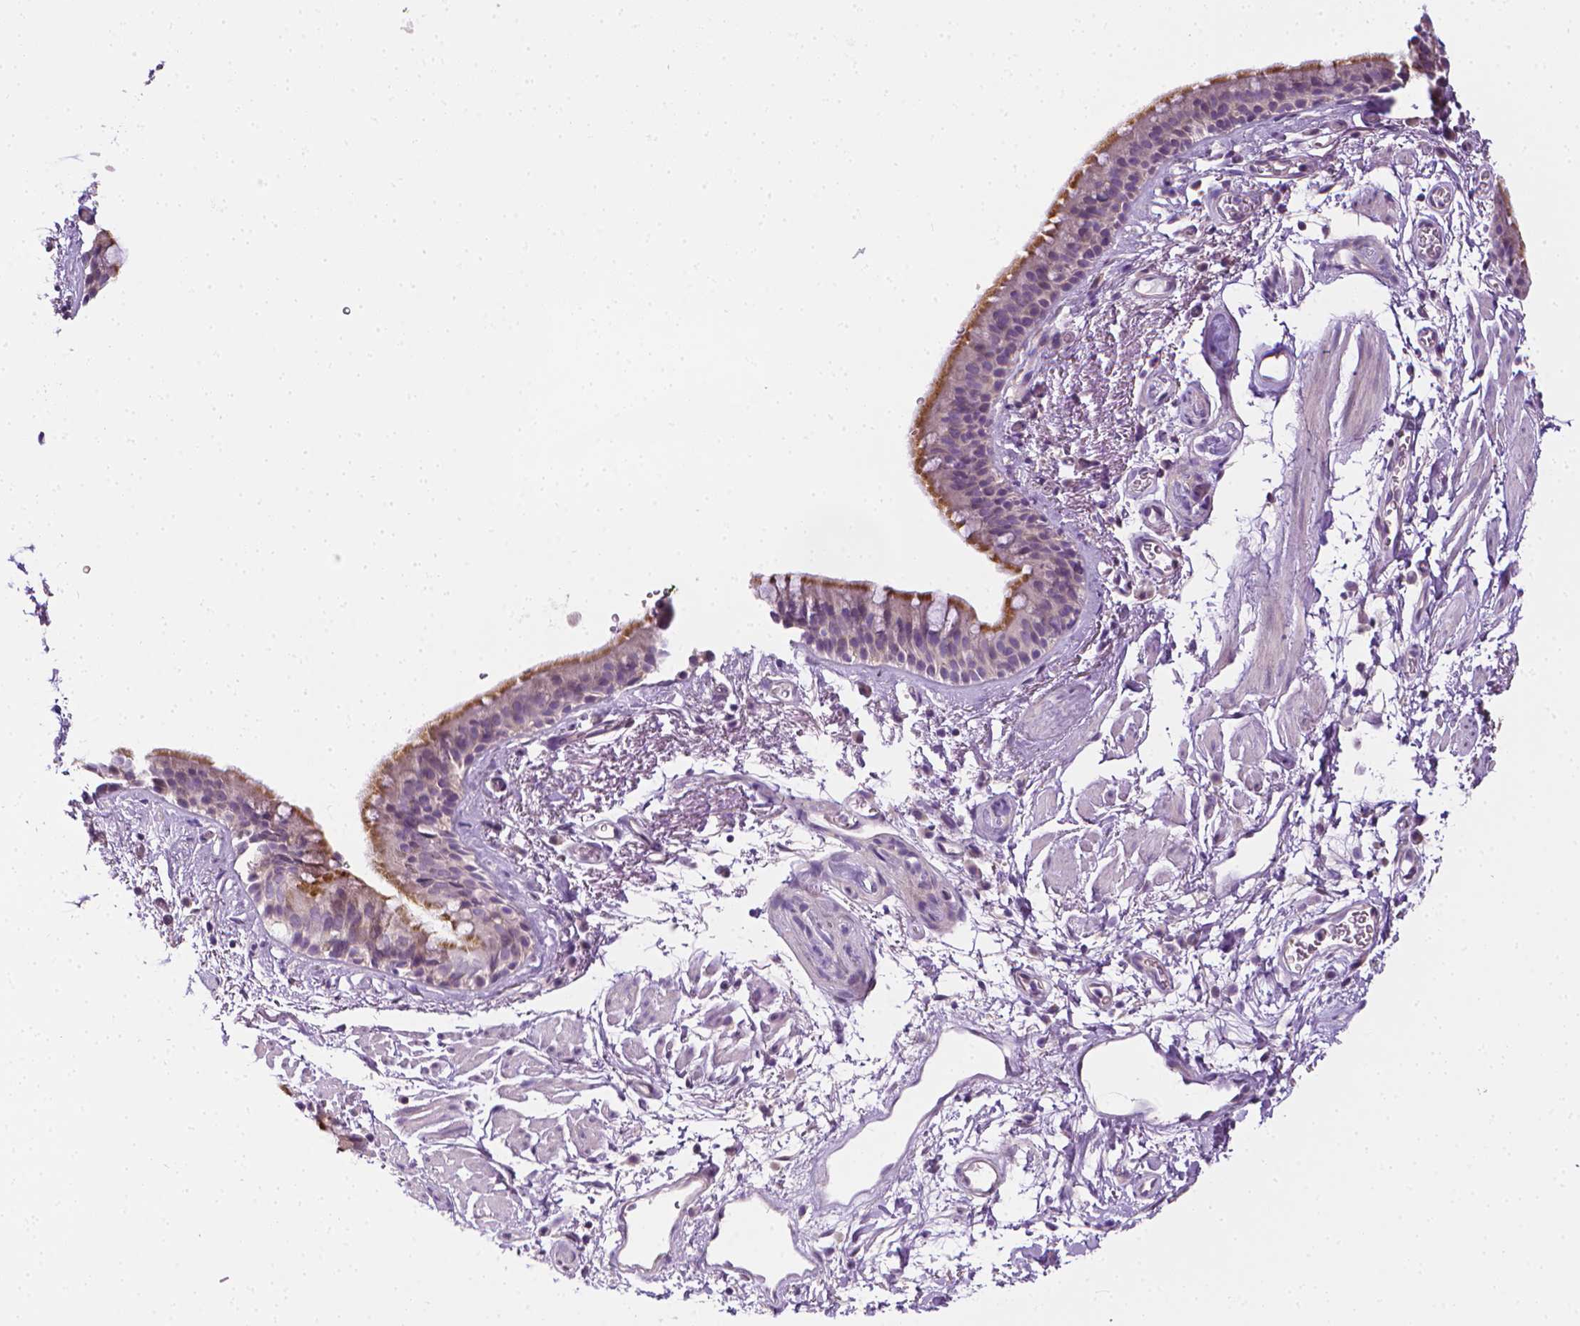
{"staining": {"intensity": "moderate", "quantity": "25%-75%", "location": "cytoplasmic/membranous"}, "tissue": "bronchus", "cell_type": "Respiratory epithelial cells", "image_type": "normal", "snomed": [{"axis": "morphology", "description": "Normal tissue, NOS"}, {"axis": "topography", "description": "Cartilage tissue"}, {"axis": "topography", "description": "Bronchus"}], "caption": "Protein expression analysis of unremarkable bronchus exhibits moderate cytoplasmic/membranous expression in approximately 25%-75% of respiratory epithelial cells.", "gene": "MCOLN3", "patient": {"sex": "male", "age": 58}}